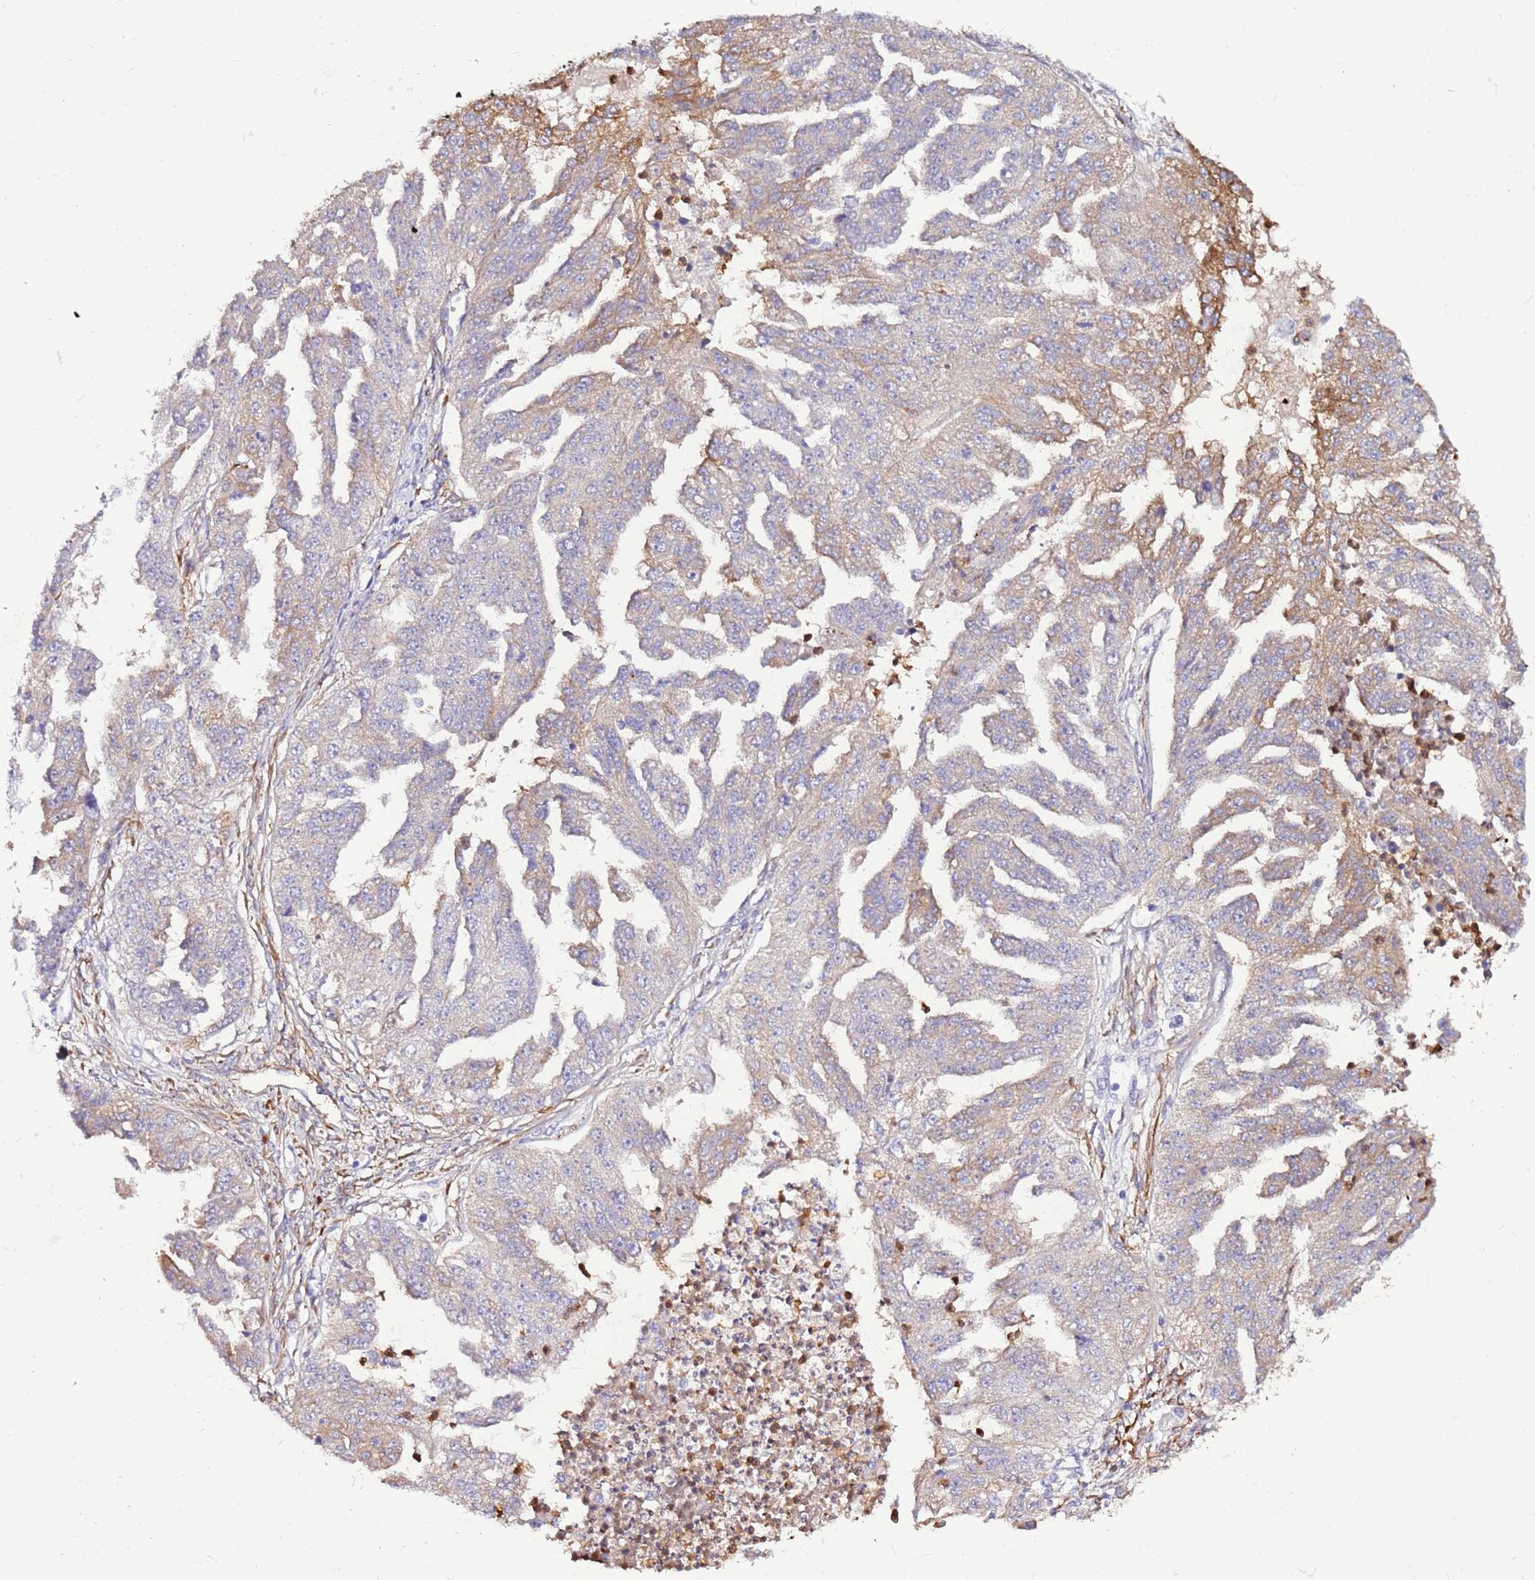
{"staining": {"intensity": "moderate", "quantity": "<25%", "location": "cytoplasmic/membranous"}, "tissue": "ovarian cancer", "cell_type": "Tumor cells", "image_type": "cancer", "snomed": [{"axis": "morphology", "description": "Cystadenocarcinoma, serous, NOS"}, {"axis": "topography", "description": "Ovary"}], "caption": "High-power microscopy captured an immunohistochemistry (IHC) histopathology image of ovarian cancer, revealing moderate cytoplasmic/membranous expression in about <25% of tumor cells.", "gene": "FAM174C", "patient": {"sex": "female", "age": 58}}